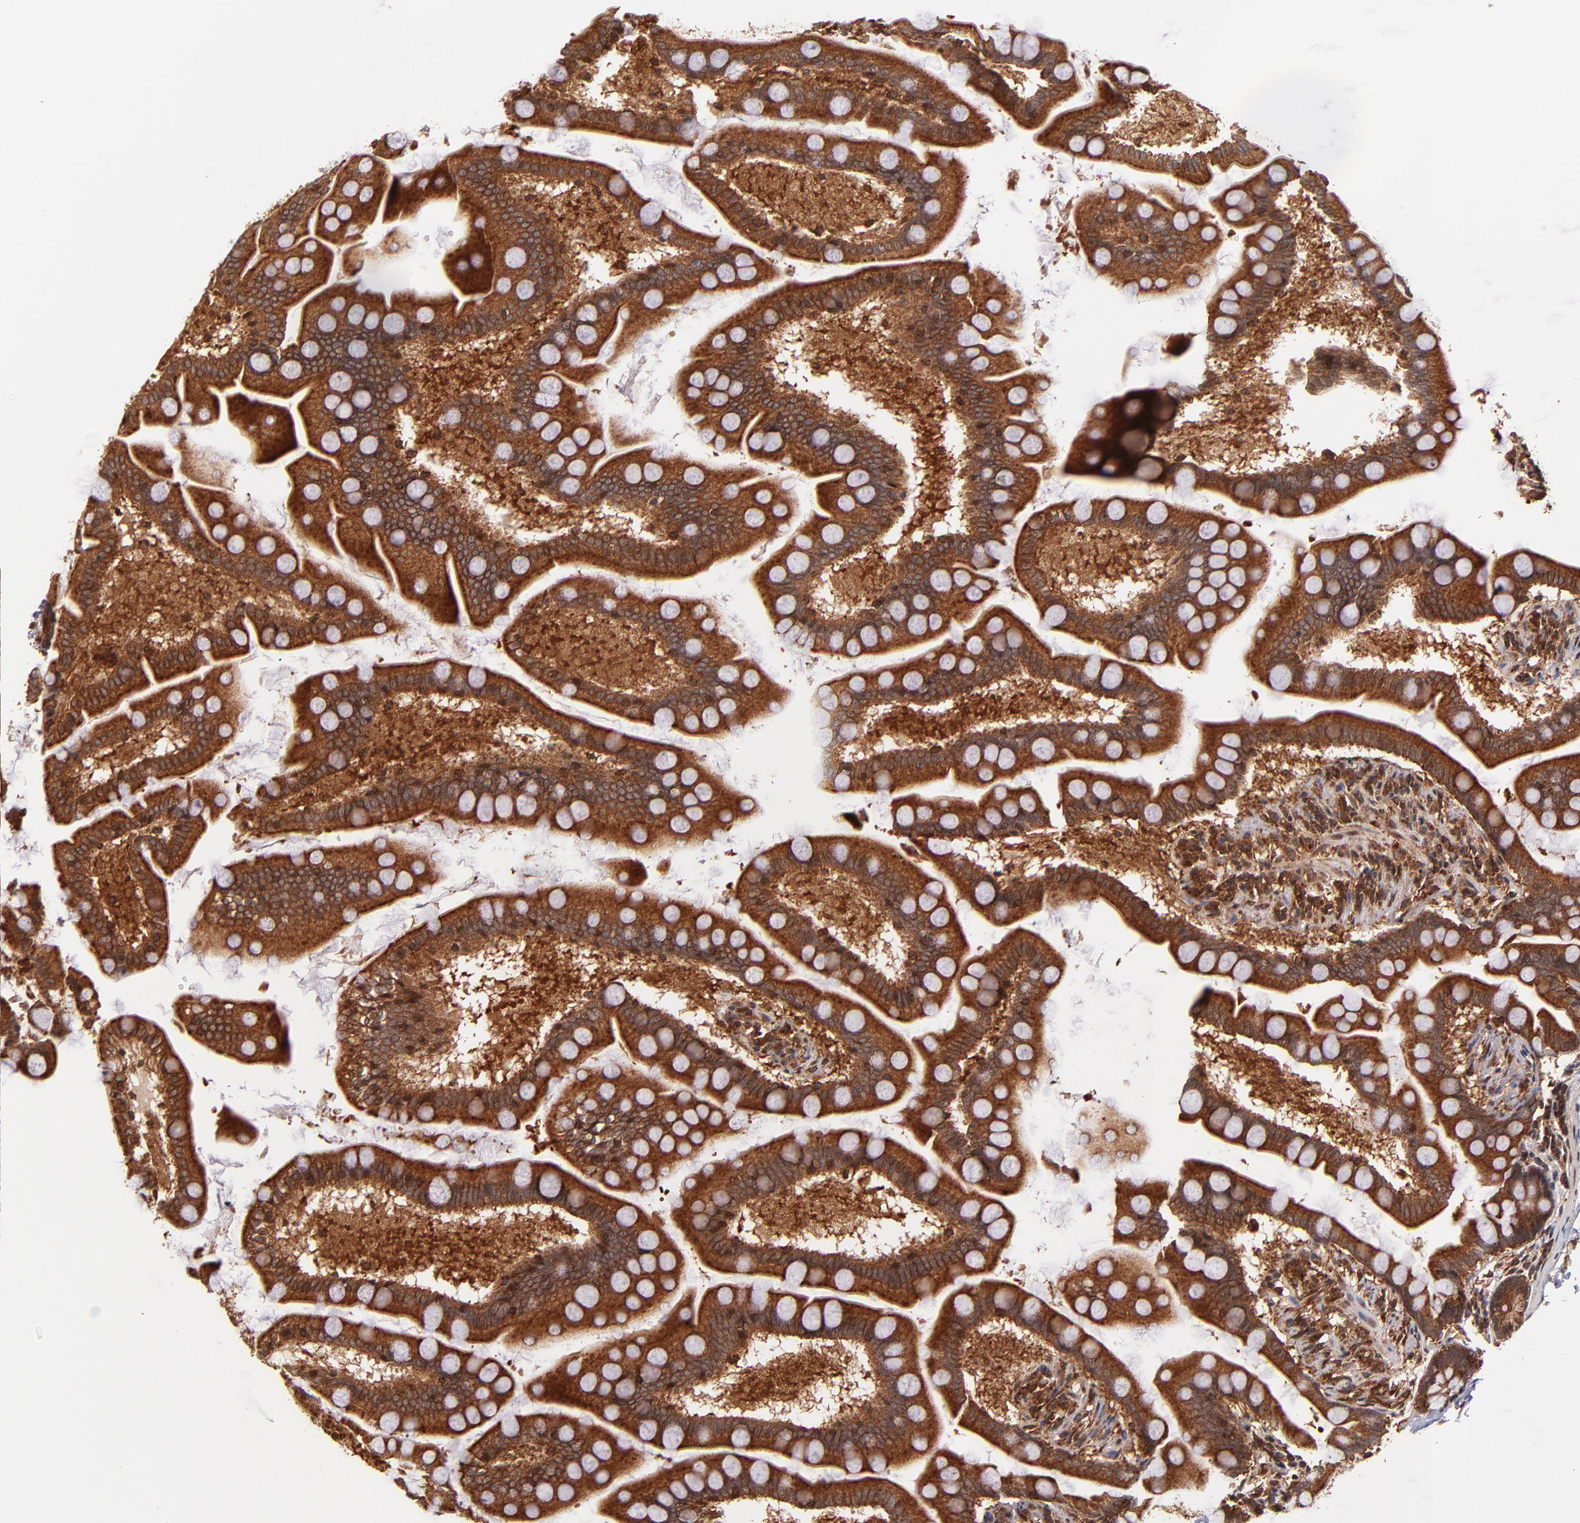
{"staining": {"intensity": "strong", "quantity": ">75%", "location": "cytoplasmic/membranous"}, "tissue": "small intestine", "cell_type": "Glandular cells", "image_type": "normal", "snomed": [{"axis": "morphology", "description": "Normal tissue, NOS"}, {"axis": "topography", "description": "Small intestine"}], "caption": "This histopathology image demonstrates IHC staining of unremarkable human small intestine, with high strong cytoplasmic/membranous staining in approximately >75% of glandular cells.", "gene": "STX8", "patient": {"sex": "male", "age": 41}}